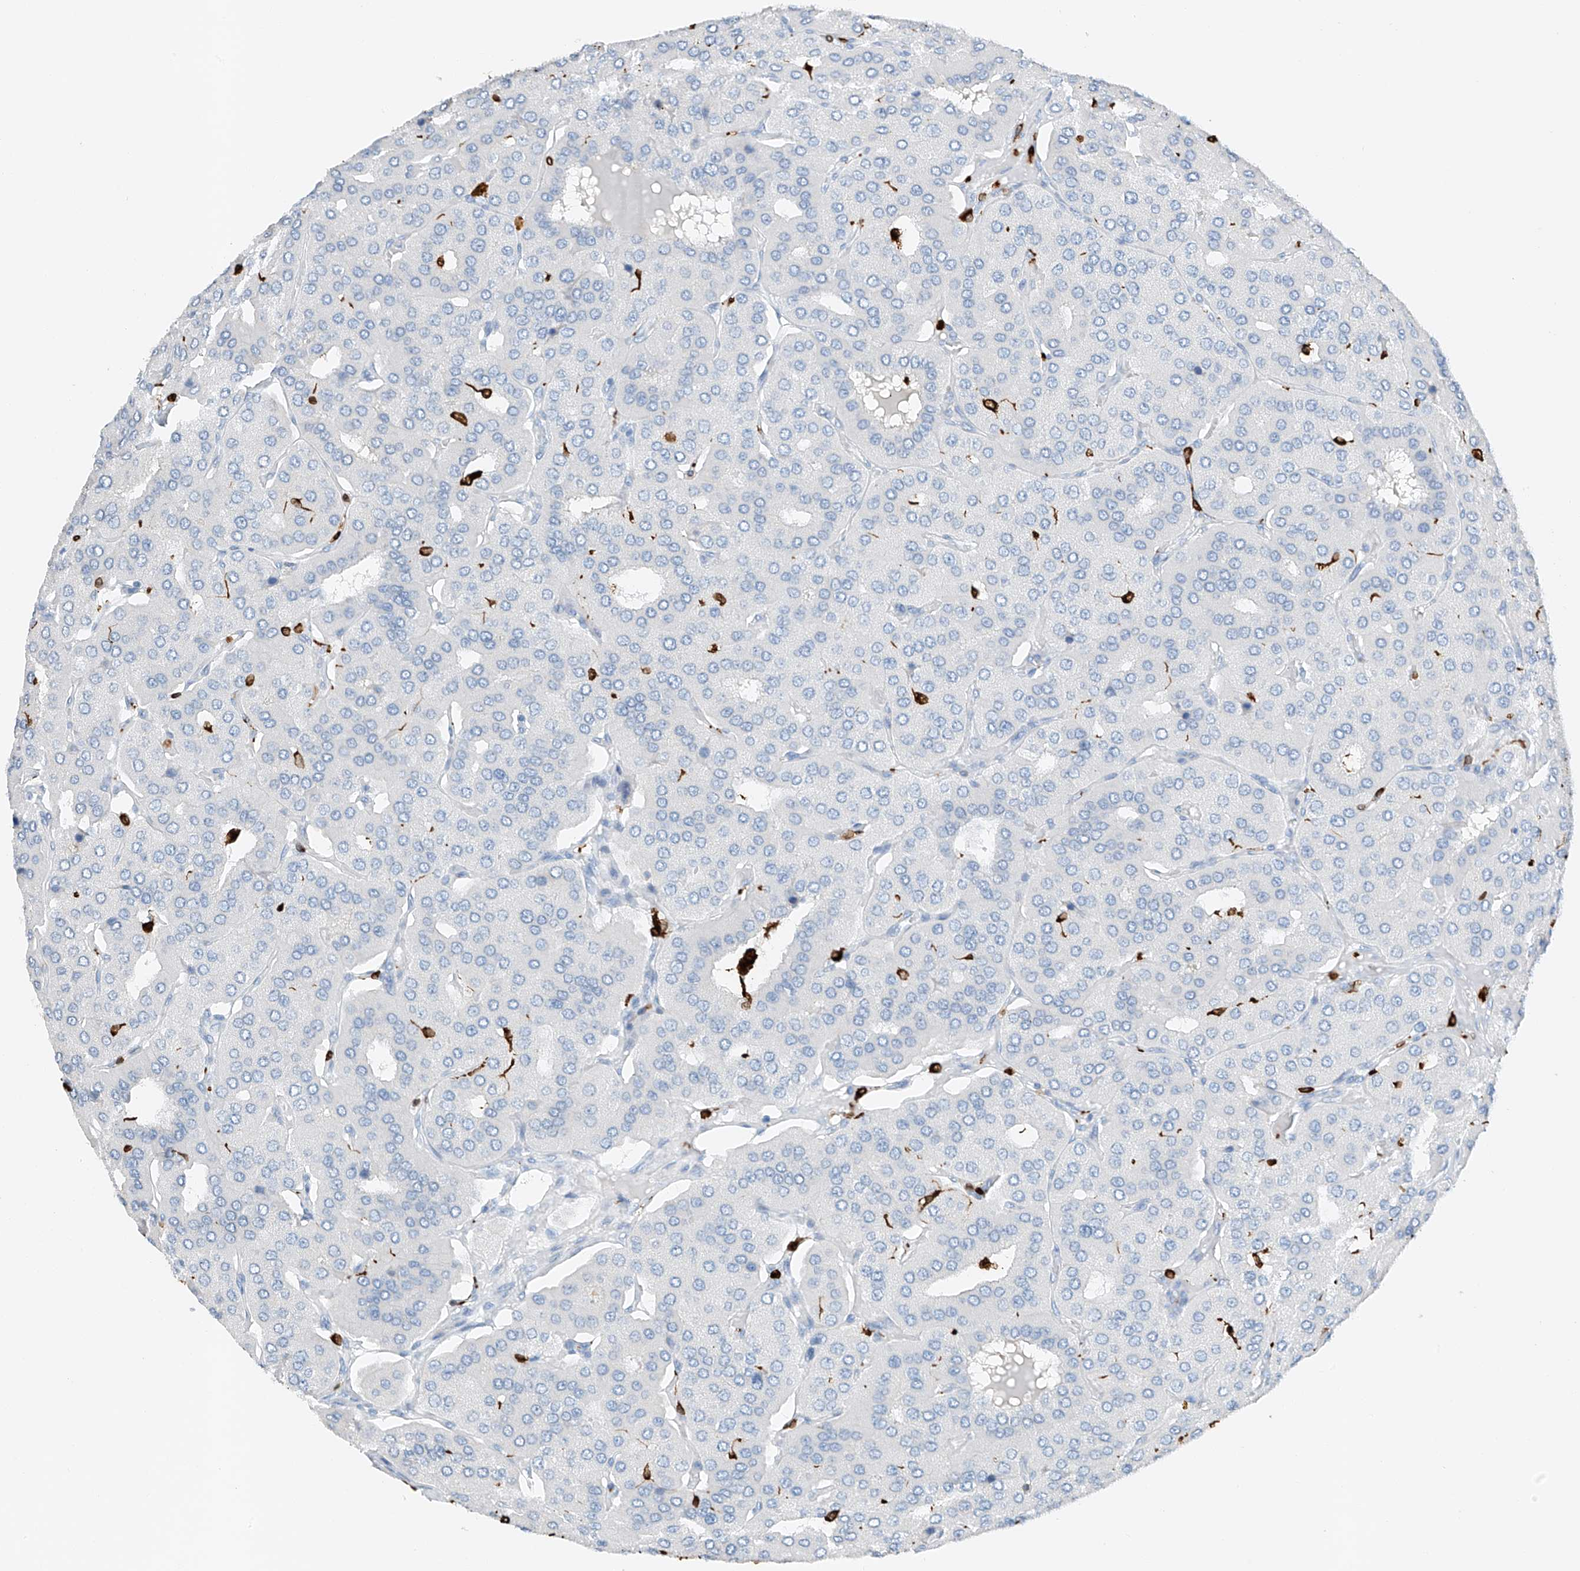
{"staining": {"intensity": "negative", "quantity": "none", "location": "none"}, "tissue": "parathyroid gland", "cell_type": "Glandular cells", "image_type": "normal", "snomed": [{"axis": "morphology", "description": "Normal tissue, NOS"}, {"axis": "morphology", "description": "Adenoma, NOS"}, {"axis": "topography", "description": "Parathyroid gland"}], "caption": "DAB immunohistochemical staining of benign parathyroid gland demonstrates no significant expression in glandular cells.", "gene": "TBXAS1", "patient": {"sex": "female", "age": 86}}